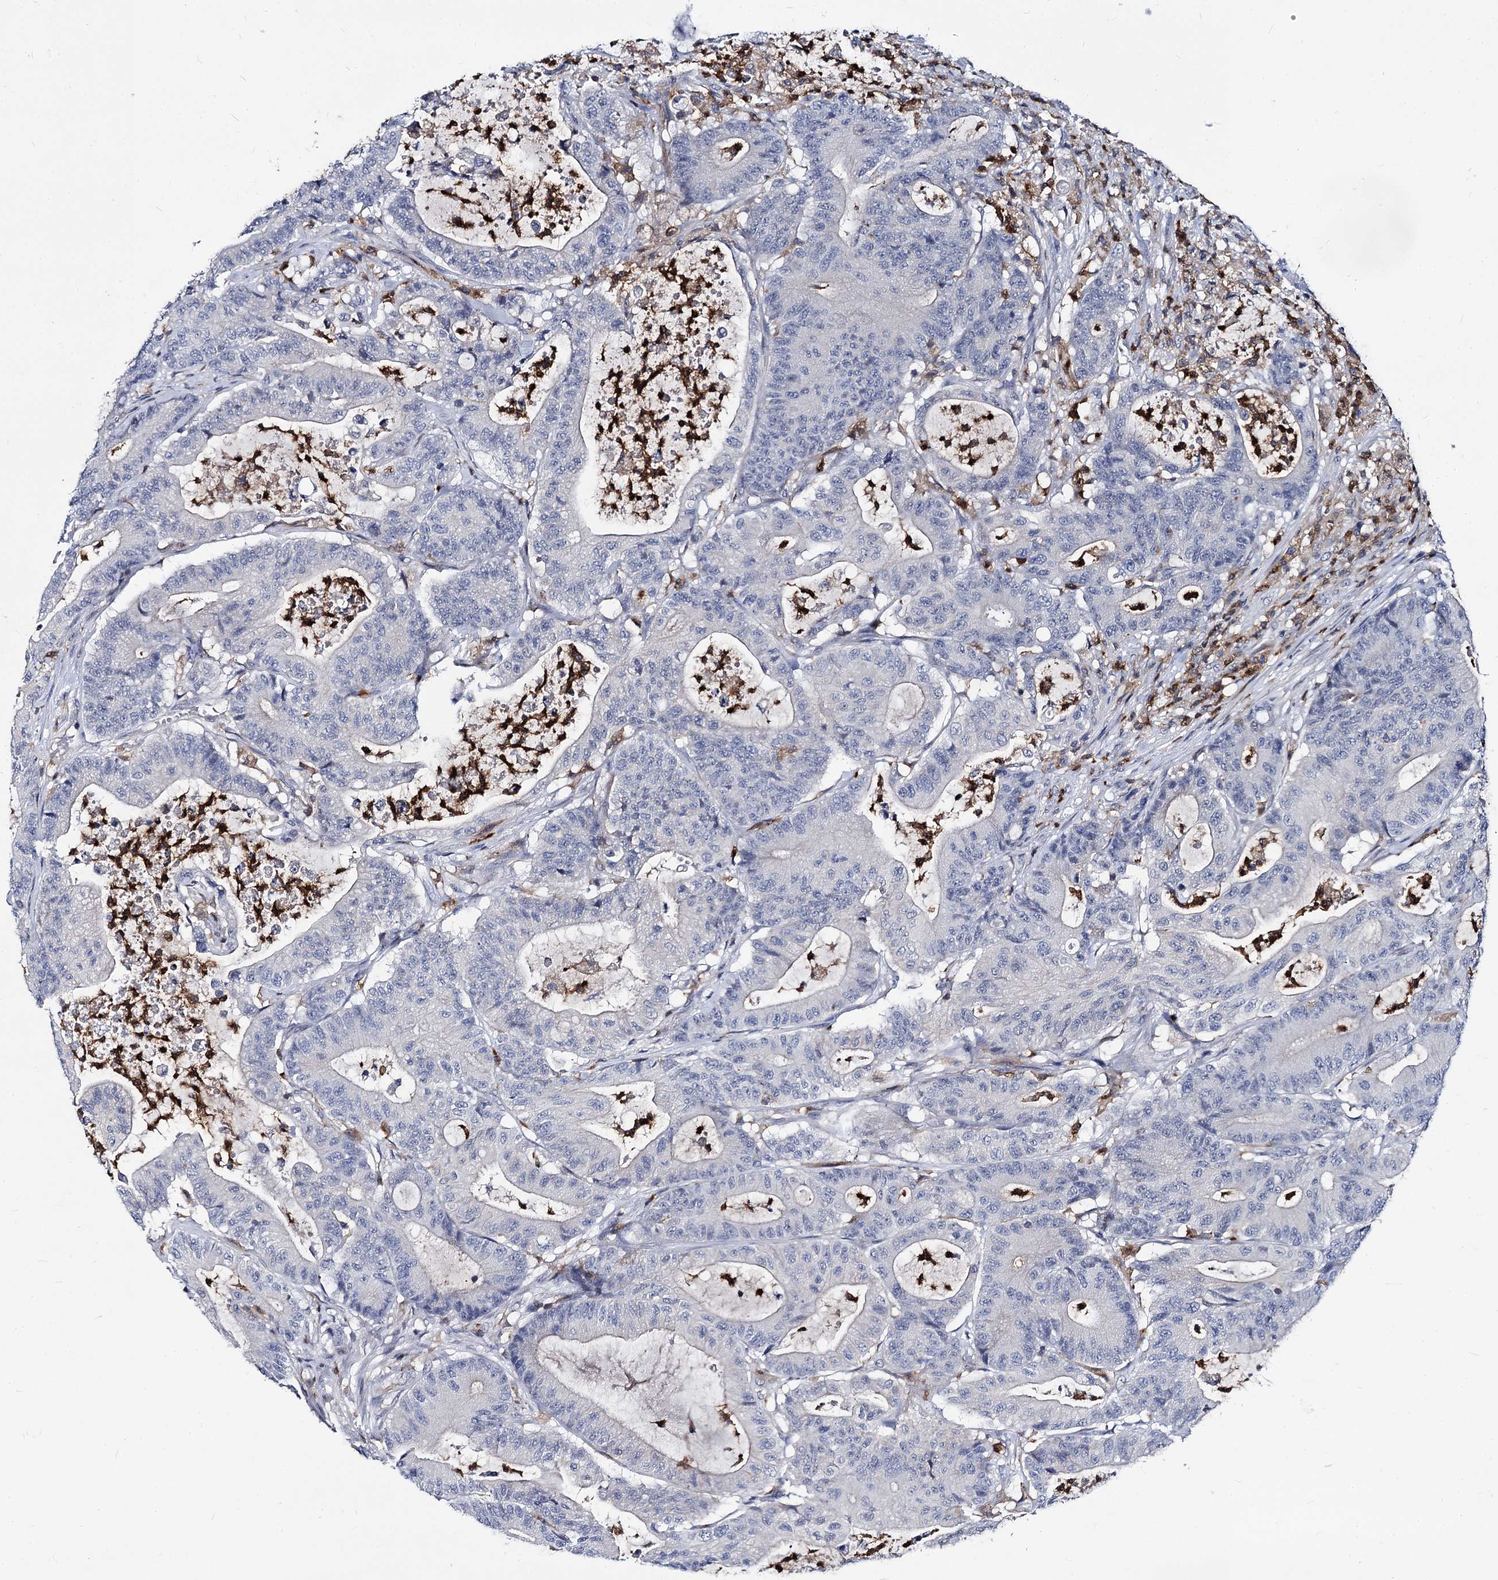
{"staining": {"intensity": "negative", "quantity": "none", "location": "none"}, "tissue": "colorectal cancer", "cell_type": "Tumor cells", "image_type": "cancer", "snomed": [{"axis": "morphology", "description": "Adenocarcinoma, NOS"}, {"axis": "topography", "description": "Colon"}], "caption": "High magnification brightfield microscopy of colorectal adenocarcinoma stained with DAB (3,3'-diaminobenzidine) (brown) and counterstained with hematoxylin (blue): tumor cells show no significant expression.", "gene": "RHOG", "patient": {"sex": "female", "age": 84}}